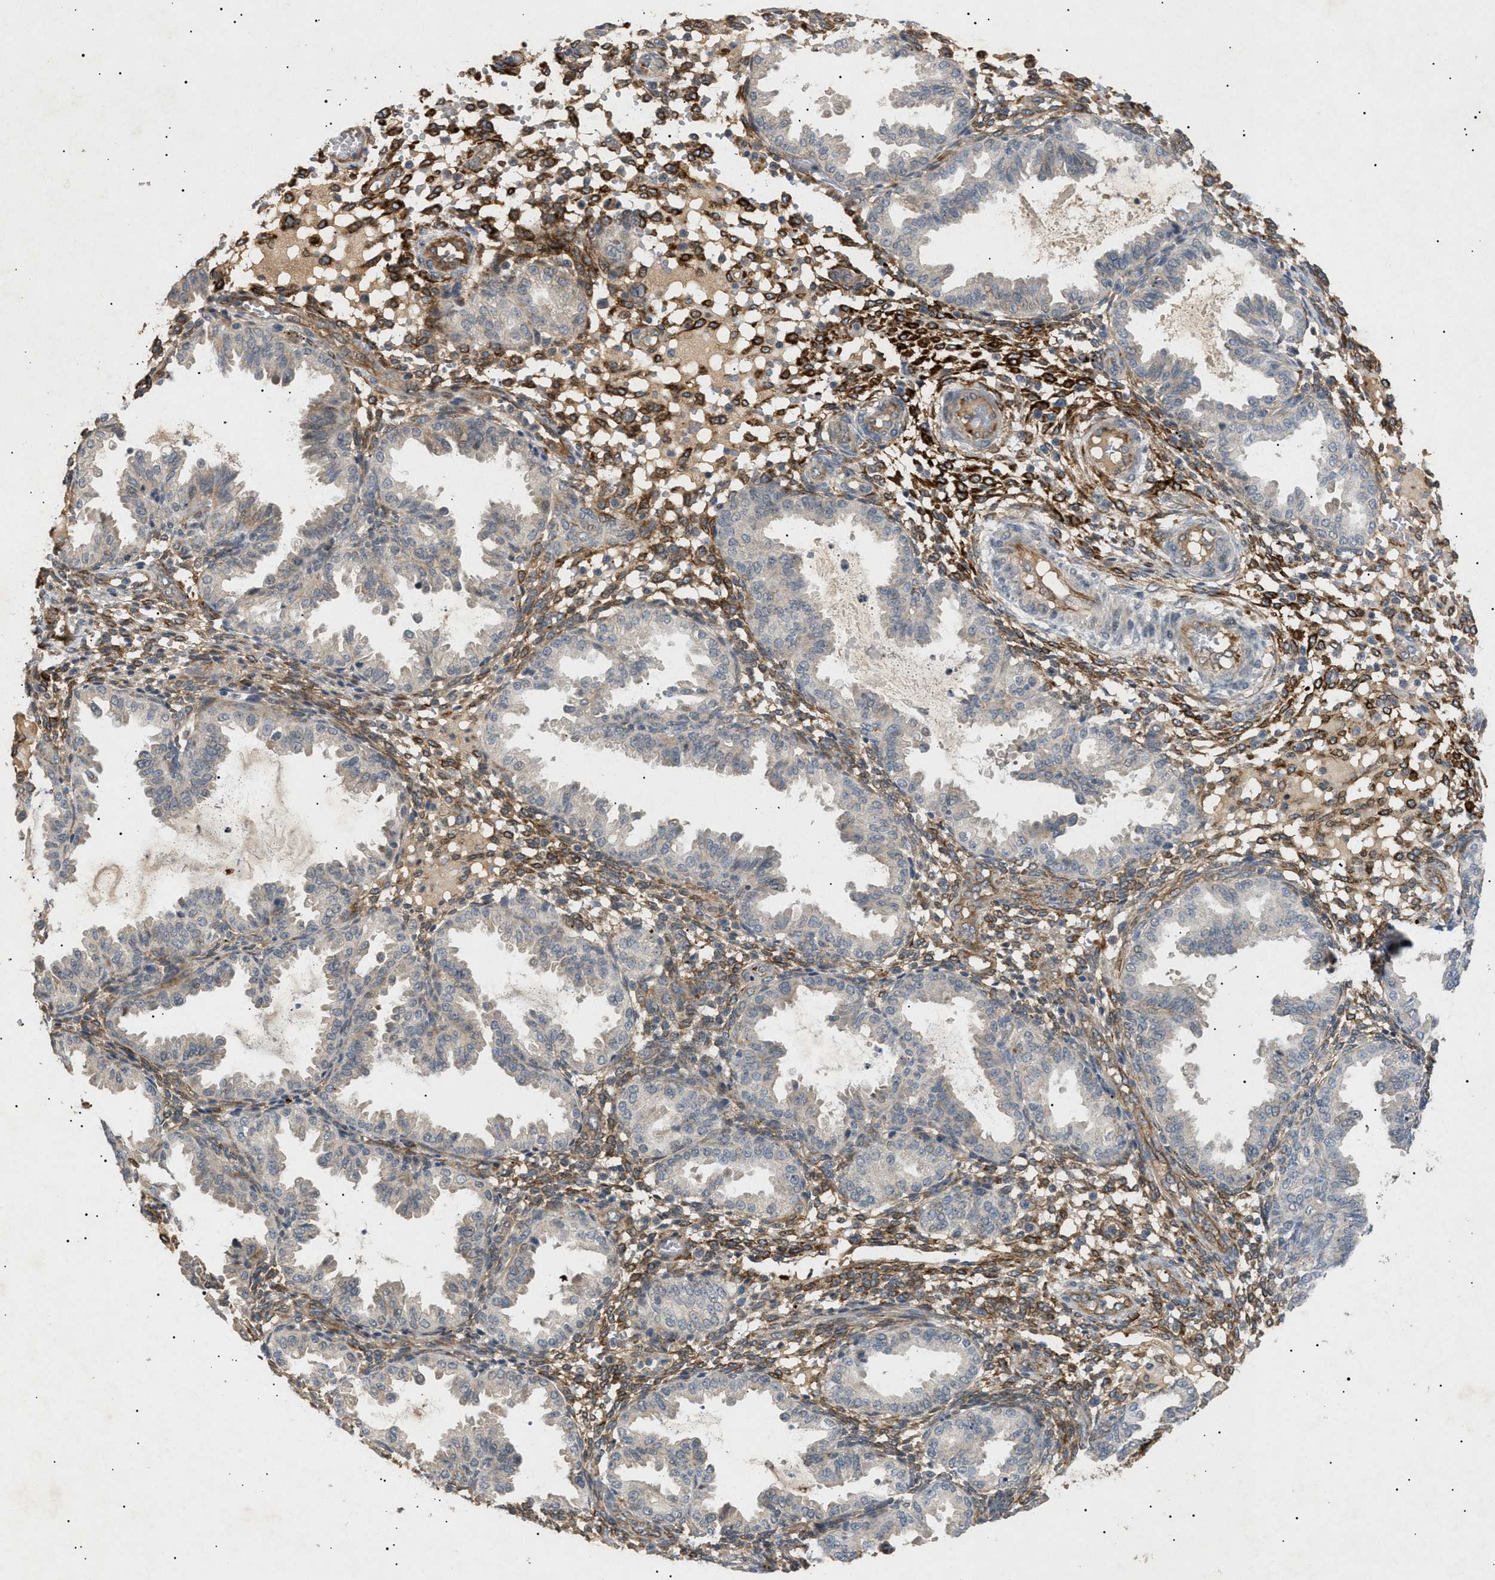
{"staining": {"intensity": "moderate", "quantity": ">75%", "location": "cytoplasmic/membranous"}, "tissue": "endometrium", "cell_type": "Cells in endometrial stroma", "image_type": "normal", "snomed": [{"axis": "morphology", "description": "Normal tissue, NOS"}, {"axis": "topography", "description": "Endometrium"}], "caption": "Immunohistochemistry histopathology image of normal endometrium stained for a protein (brown), which displays medium levels of moderate cytoplasmic/membranous staining in about >75% of cells in endometrial stroma.", "gene": "SIRT5", "patient": {"sex": "female", "age": 33}}